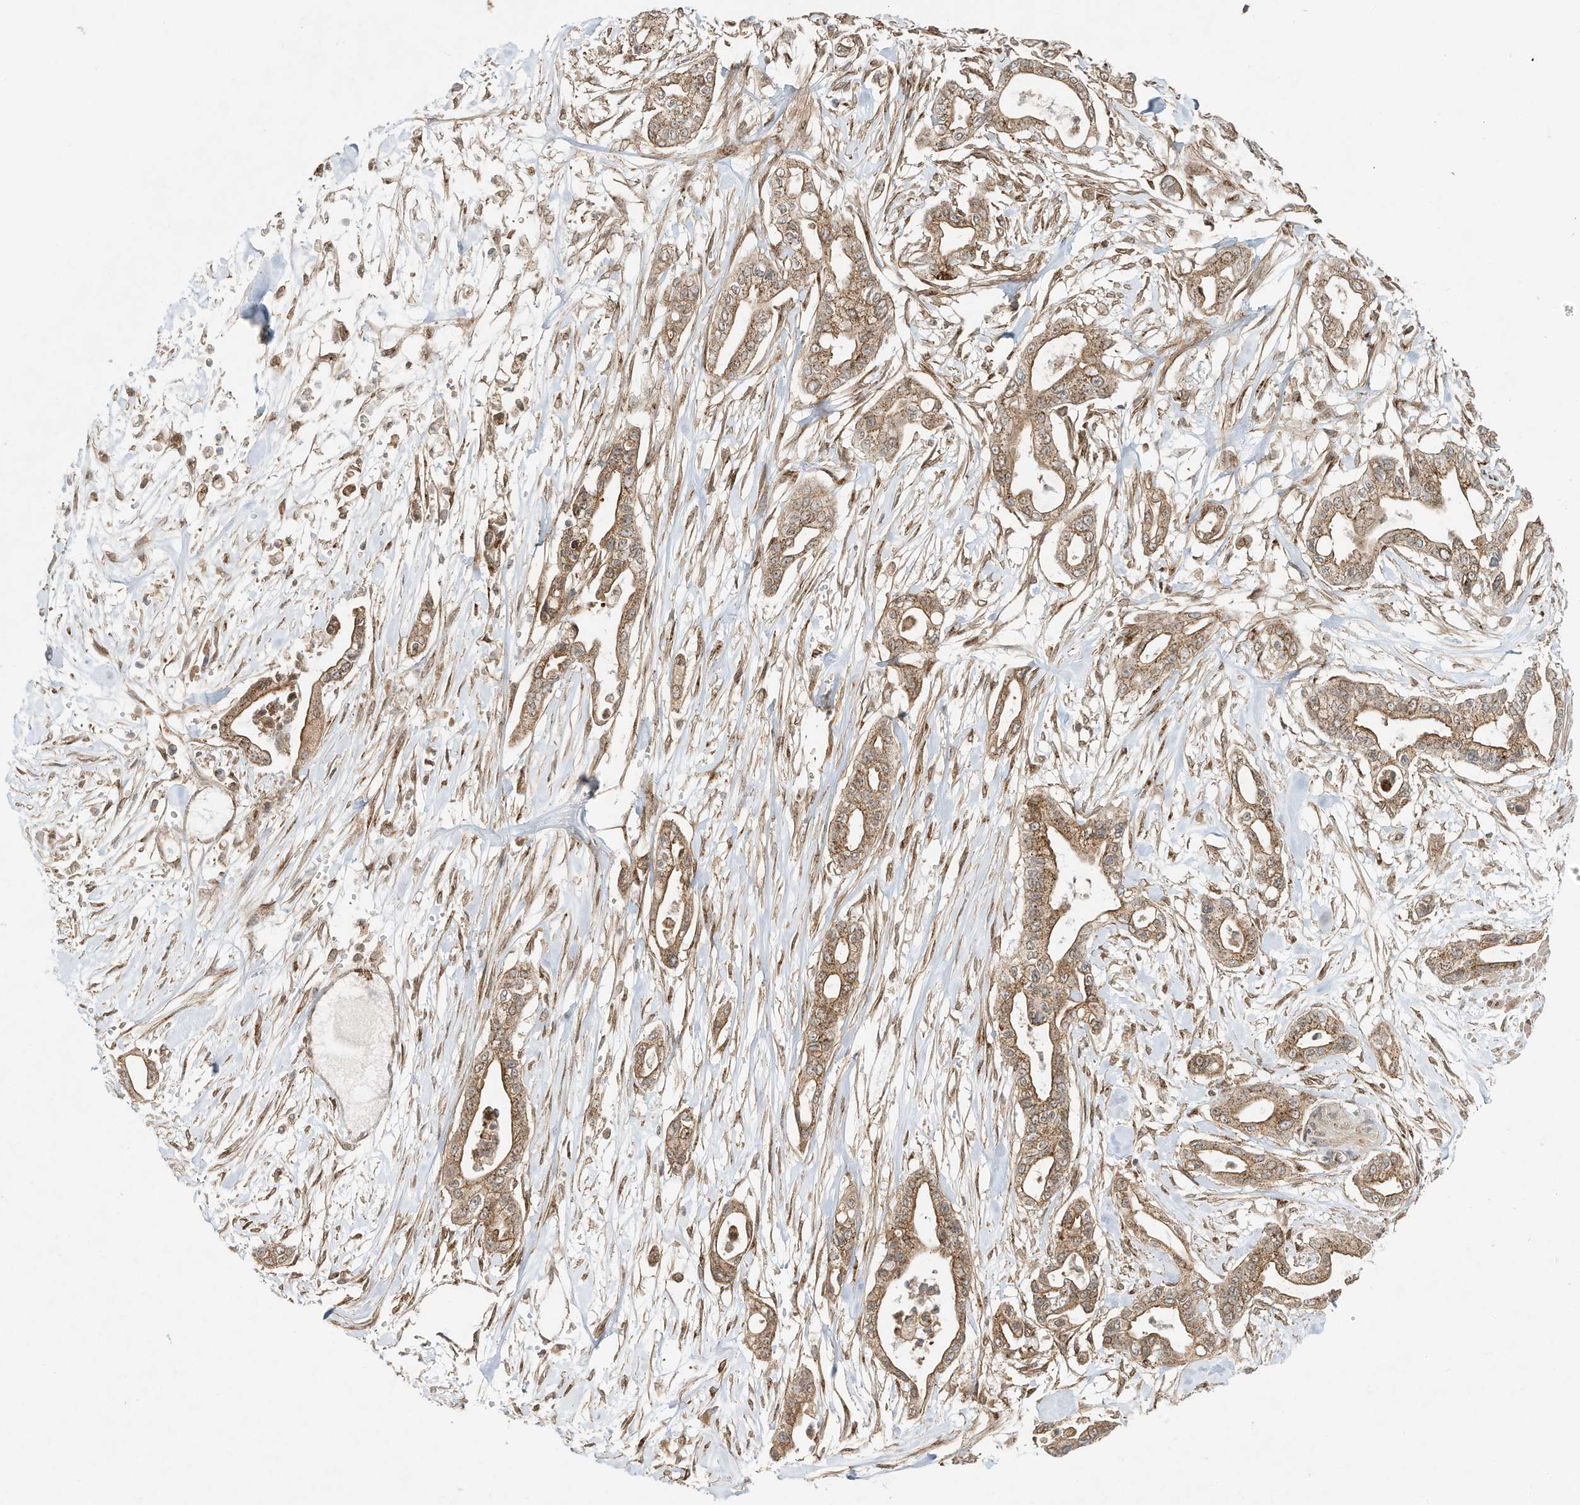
{"staining": {"intensity": "moderate", "quantity": ">75%", "location": "cytoplasmic/membranous"}, "tissue": "pancreatic cancer", "cell_type": "Tumor cells", "image_type": "cancer", "snomed": [{"axis": "morphology", "description": "Adenocarcinoma, NOS"}, {"axis": "topography", "description": "Pancreas"}], "caption": "A histopathology image showing moderate cytoplasmic/membranous positivity in approximately >75% of tumor cells in pancreatic cancer (adenocarcinoma), as visualized by brown immunohistochemical staining.", "gene": "CUX1", "patient": {"sex": "male", "age": 68}}